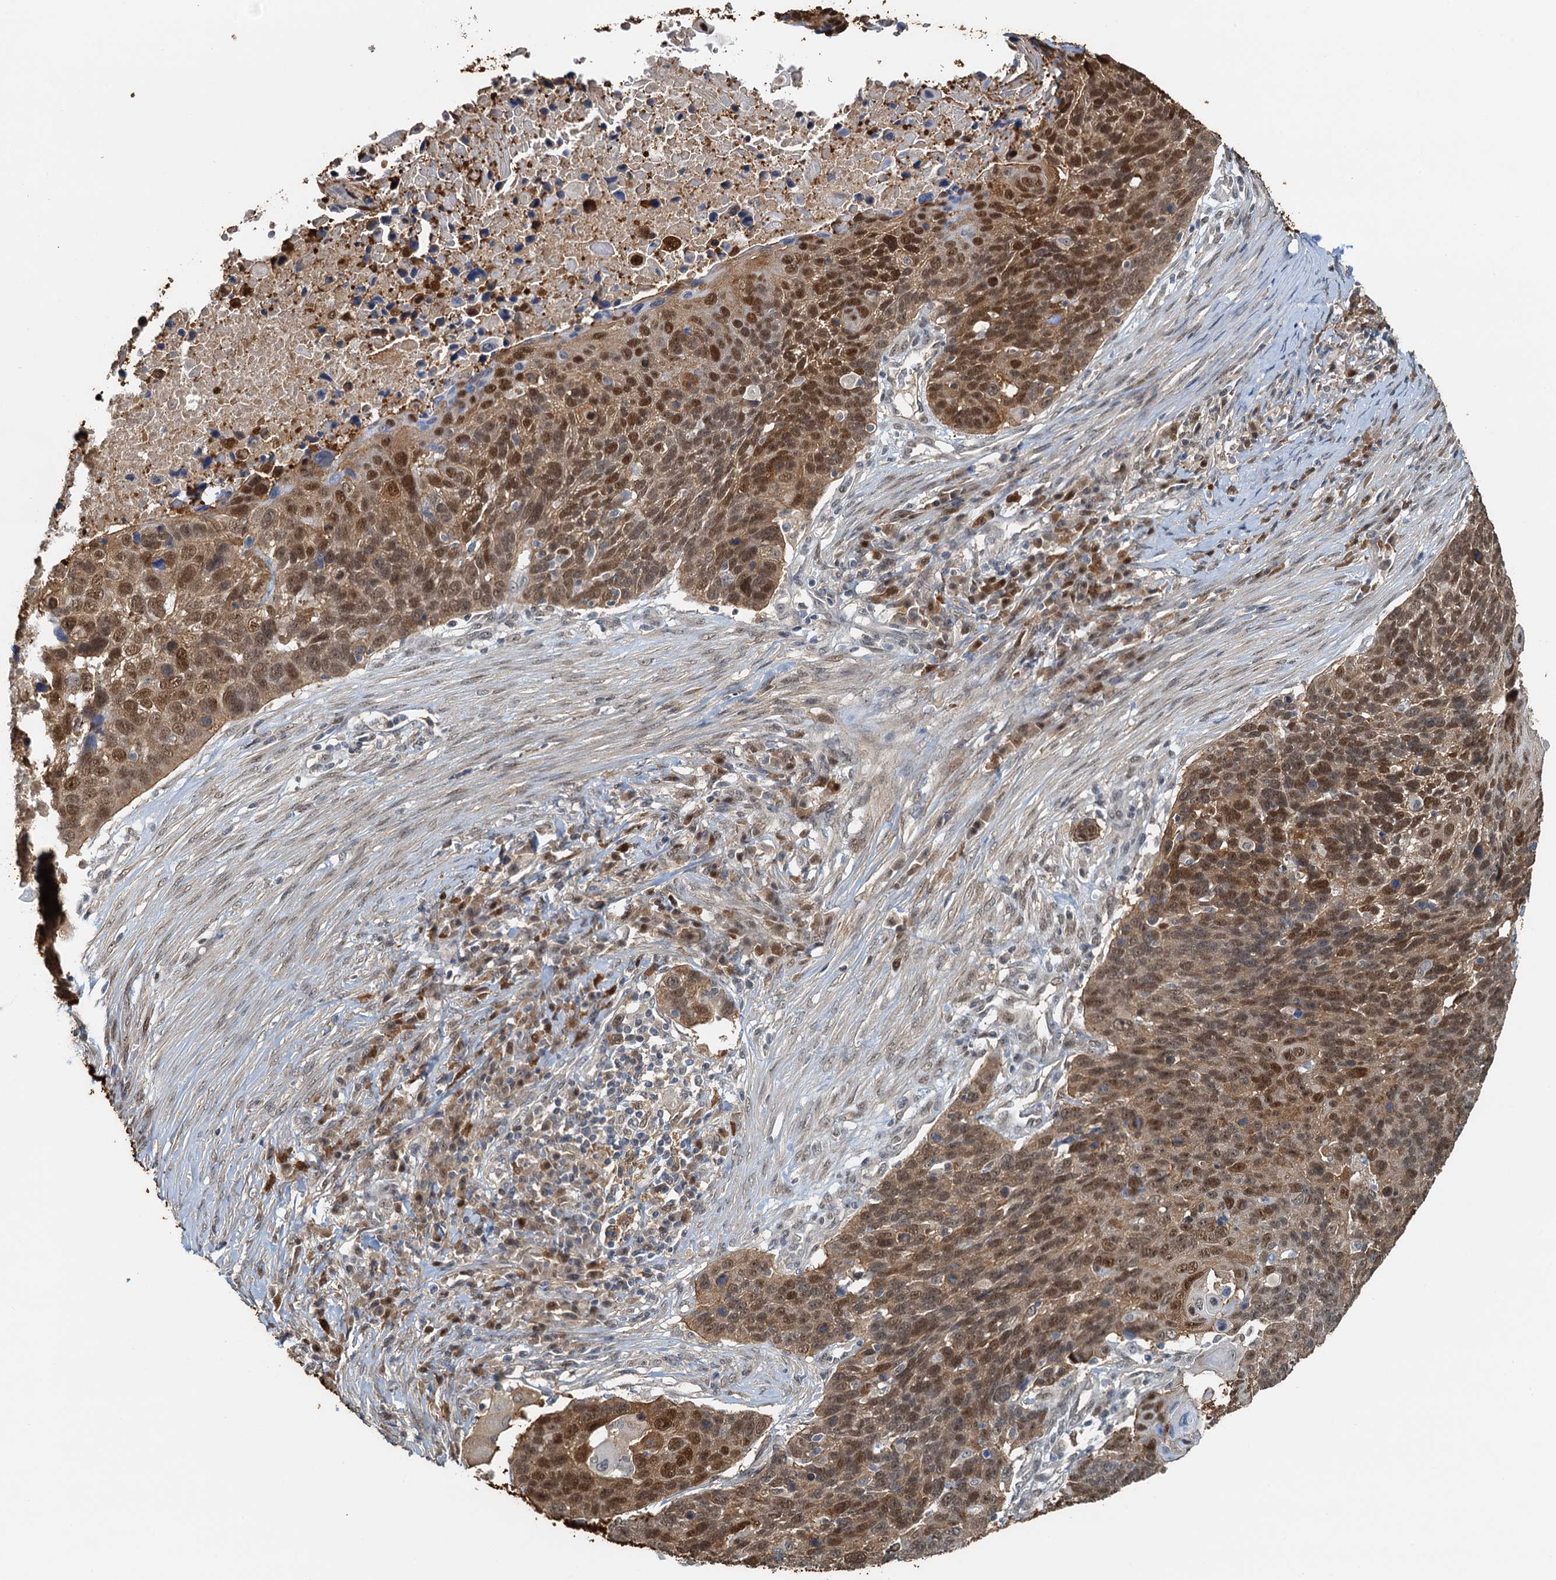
{"staining": {"intensity": "moderate", "quantity": ">75%", "location": "cytoplasmic/membranous,nuclear"}, "tissue": "lung cancer", "cell_type": "Tumor cells", "image_type": "cancer", "snomed": [{"axis": "morphology", "description": "Normal tissue, NOS"}, {"axis": "morphology", "description": "Squamous cell carcinoma, NOS"}, {"axis": "topography", "description": "Lymph node"}, {"axis": "topography", "description": "Lung"}], "caption": "Protein expression analysis of lung cancer (squamous cell carcinoma) reveals moderate cytoplasmic/membranous and nuclear staining in approximately >75% of tumor cells.", "gene": "SPINDOC", "patient": {"sex": "male", "age": 66}}